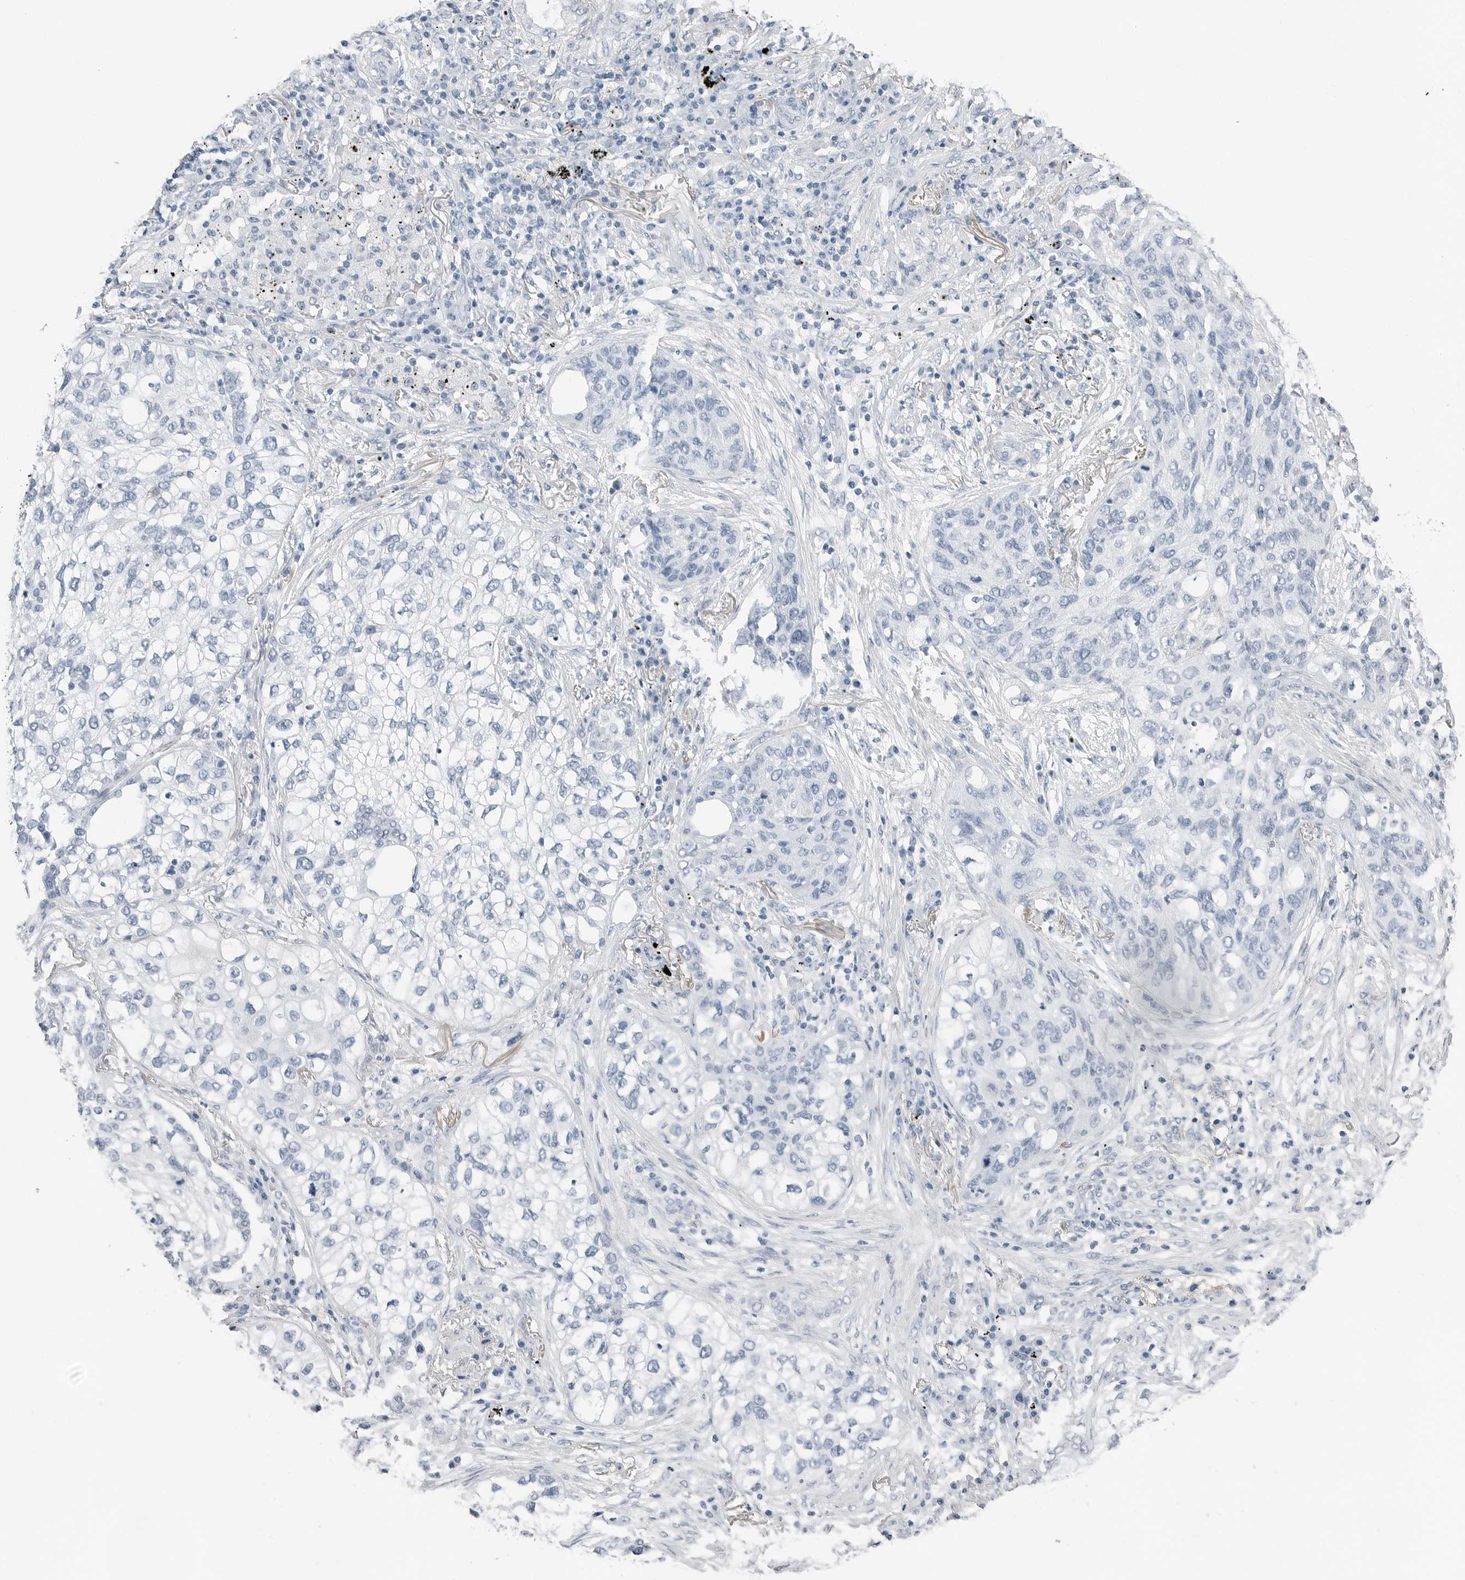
{"staining": {"intensity": "negative", "quantity": "none", "location": "none"}, "tissue": "lung cancer", "cell_type": "Tumor cells", "image_type": "cancer", "snomed": [{"axis": "morphology", "description": "Squamous cell carcinoma, NOS"}, {"axis": "topography", "description": "Lung"}], "caption": "This image is of lung squamous cell carcinoma stained with immunohistochemistry (IHC) to label a protein in brown with the nuclei are counter-stained blue. There is no staining in tumor cells. Brightfield microscopy of immunohistochemistry (IHC) stained with DAB (3,3'-diaminobenzidine) (brown) and hematoxylin (blue), captured at high magnification.", "gene": "SLPI", "patient": {"sex": "female", "age": 63}}